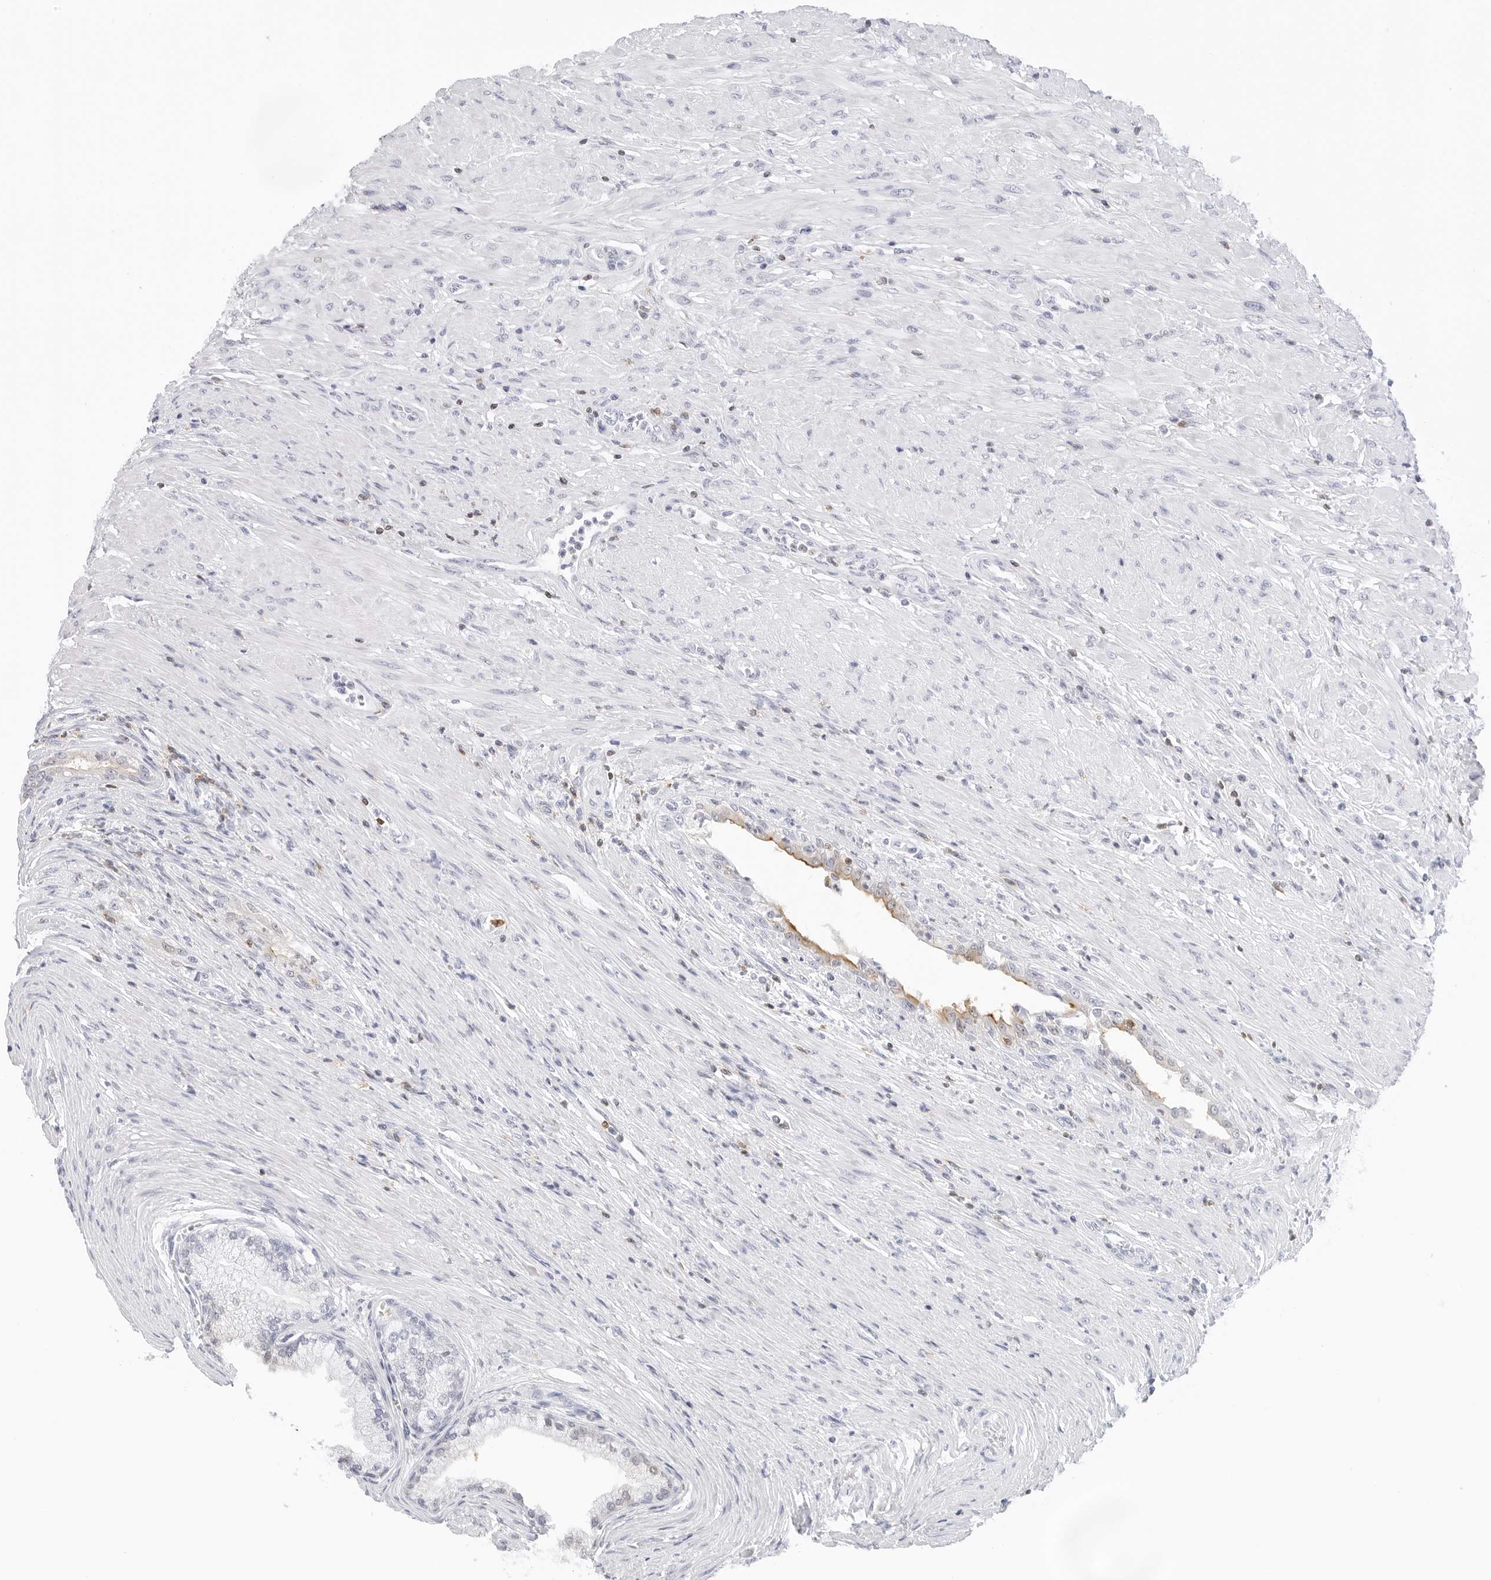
{"staining": {"intensity": "weak", "quantity": "<25%", "location": "cytoplasmic/membranous"}, "tissue": "prostate cancer", "cell_type": "Tumor cells", "image_type": "cancer", "snomed": [{"axis": "morphology", "description": "Normal tissue, NOS"}, {"axis": "morphology", "description": "Adenocarcinoma, Low grade"}, {"axis": "topography", "description": "Prostate"}, {"axis": "topography", "description": "Peripheral nerve tissue"}], "caption": "Prostate cancer (adenocarcinoma (low-grade)) was stained to show a protein in brown. There is no significant staining in tumor cells.", "gene": "SLC9A3R1", "patient": {"sex": "male", "age": 71}}